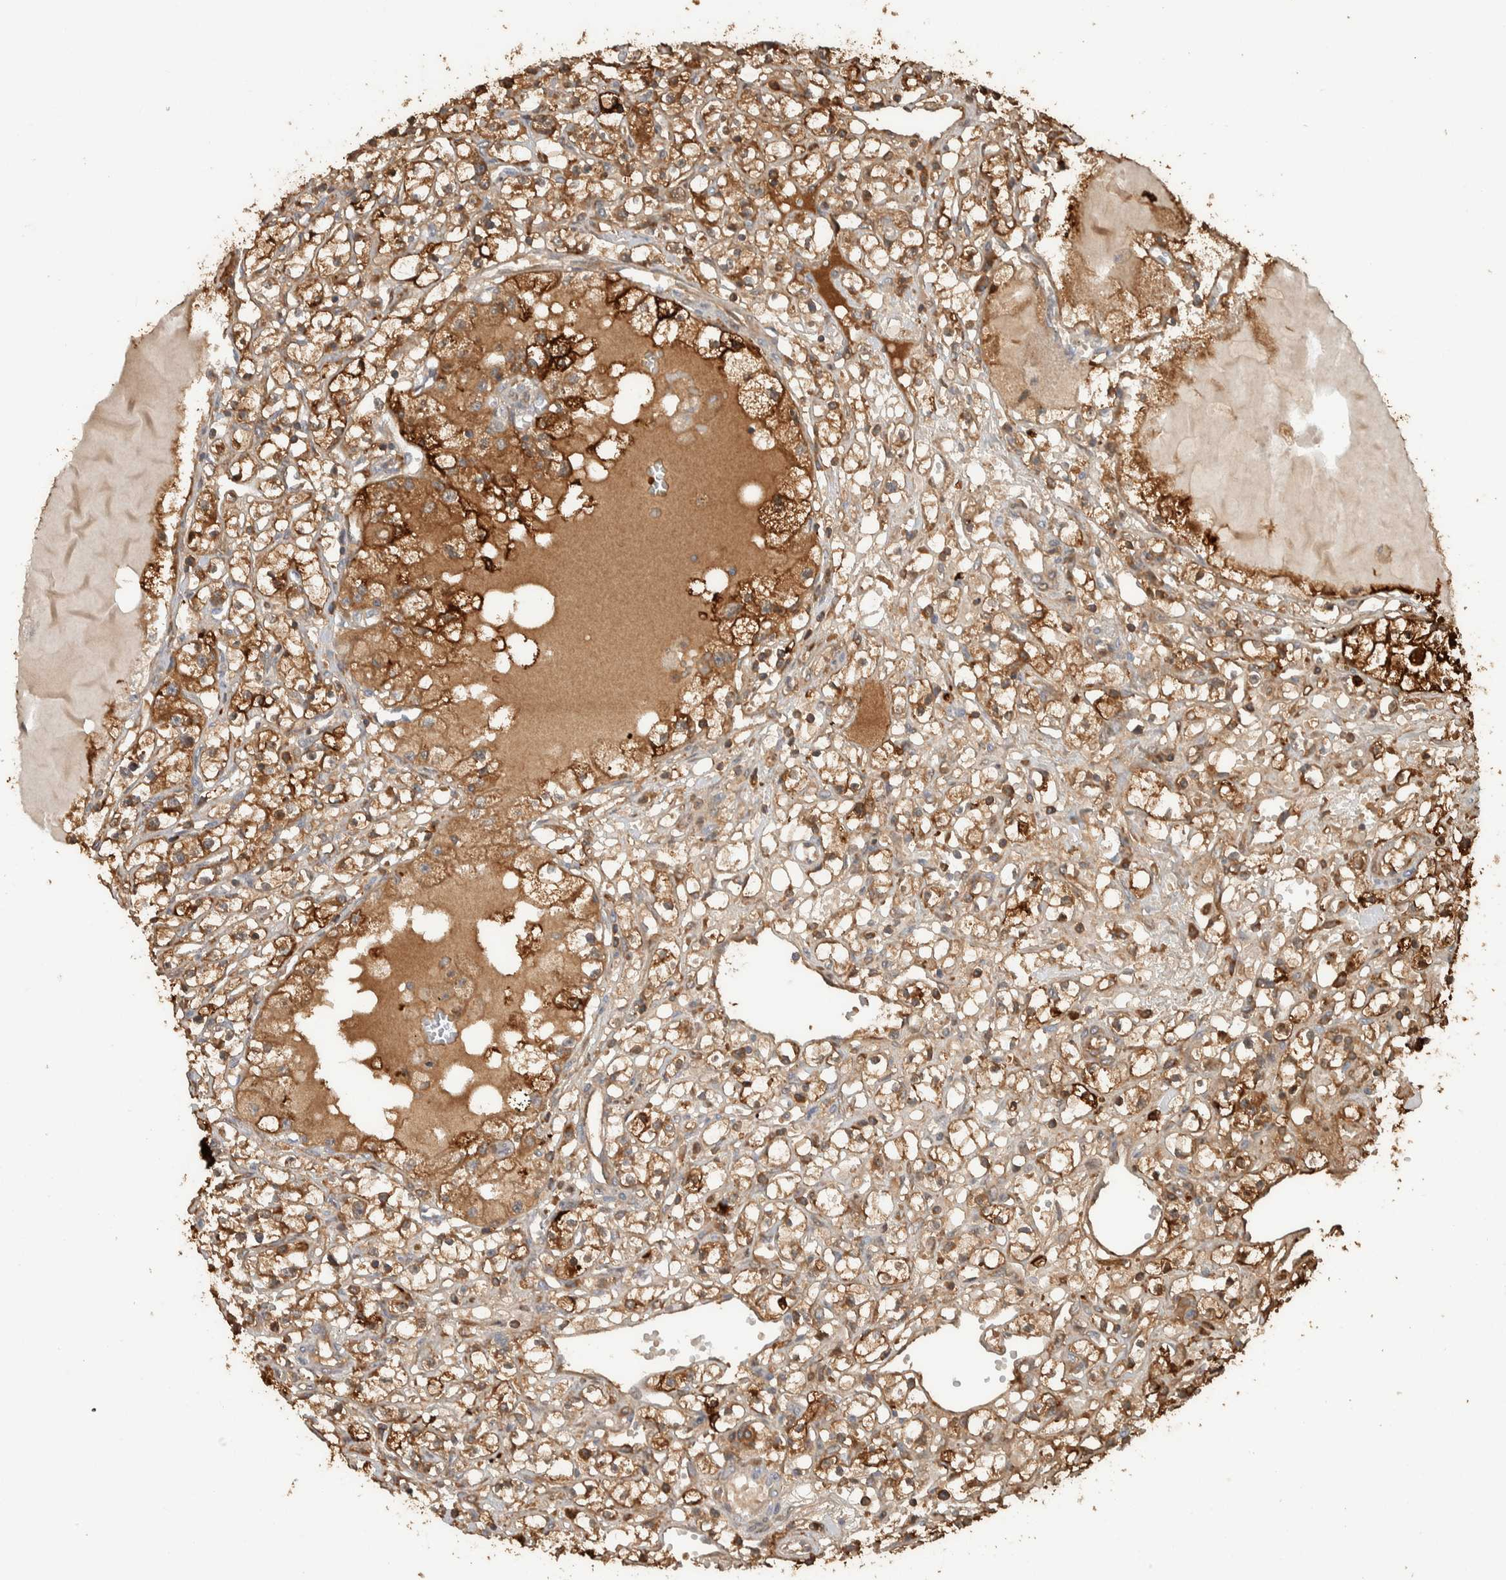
{"staining": {"intensity": "moderate", "quantity": ">75%", "location": "cytoplasmic/membranous"}, "tissue": "renal cancer", "cell_type": "Tumor cells", "image_type": "cancer", "snomed": [{"axis": "morphology", "description": "Adenocarcinoma, NOS"}, {"axis": "topography", "description": "Kidney"}], "caption": "Protein staining reveals moderate cytoplasmic/membranous expression in approximately >75% of tumor cells in renal adenocarcinoma.", "gene": "CNTROB", "patient": {"sex": "male", "age": 56}}